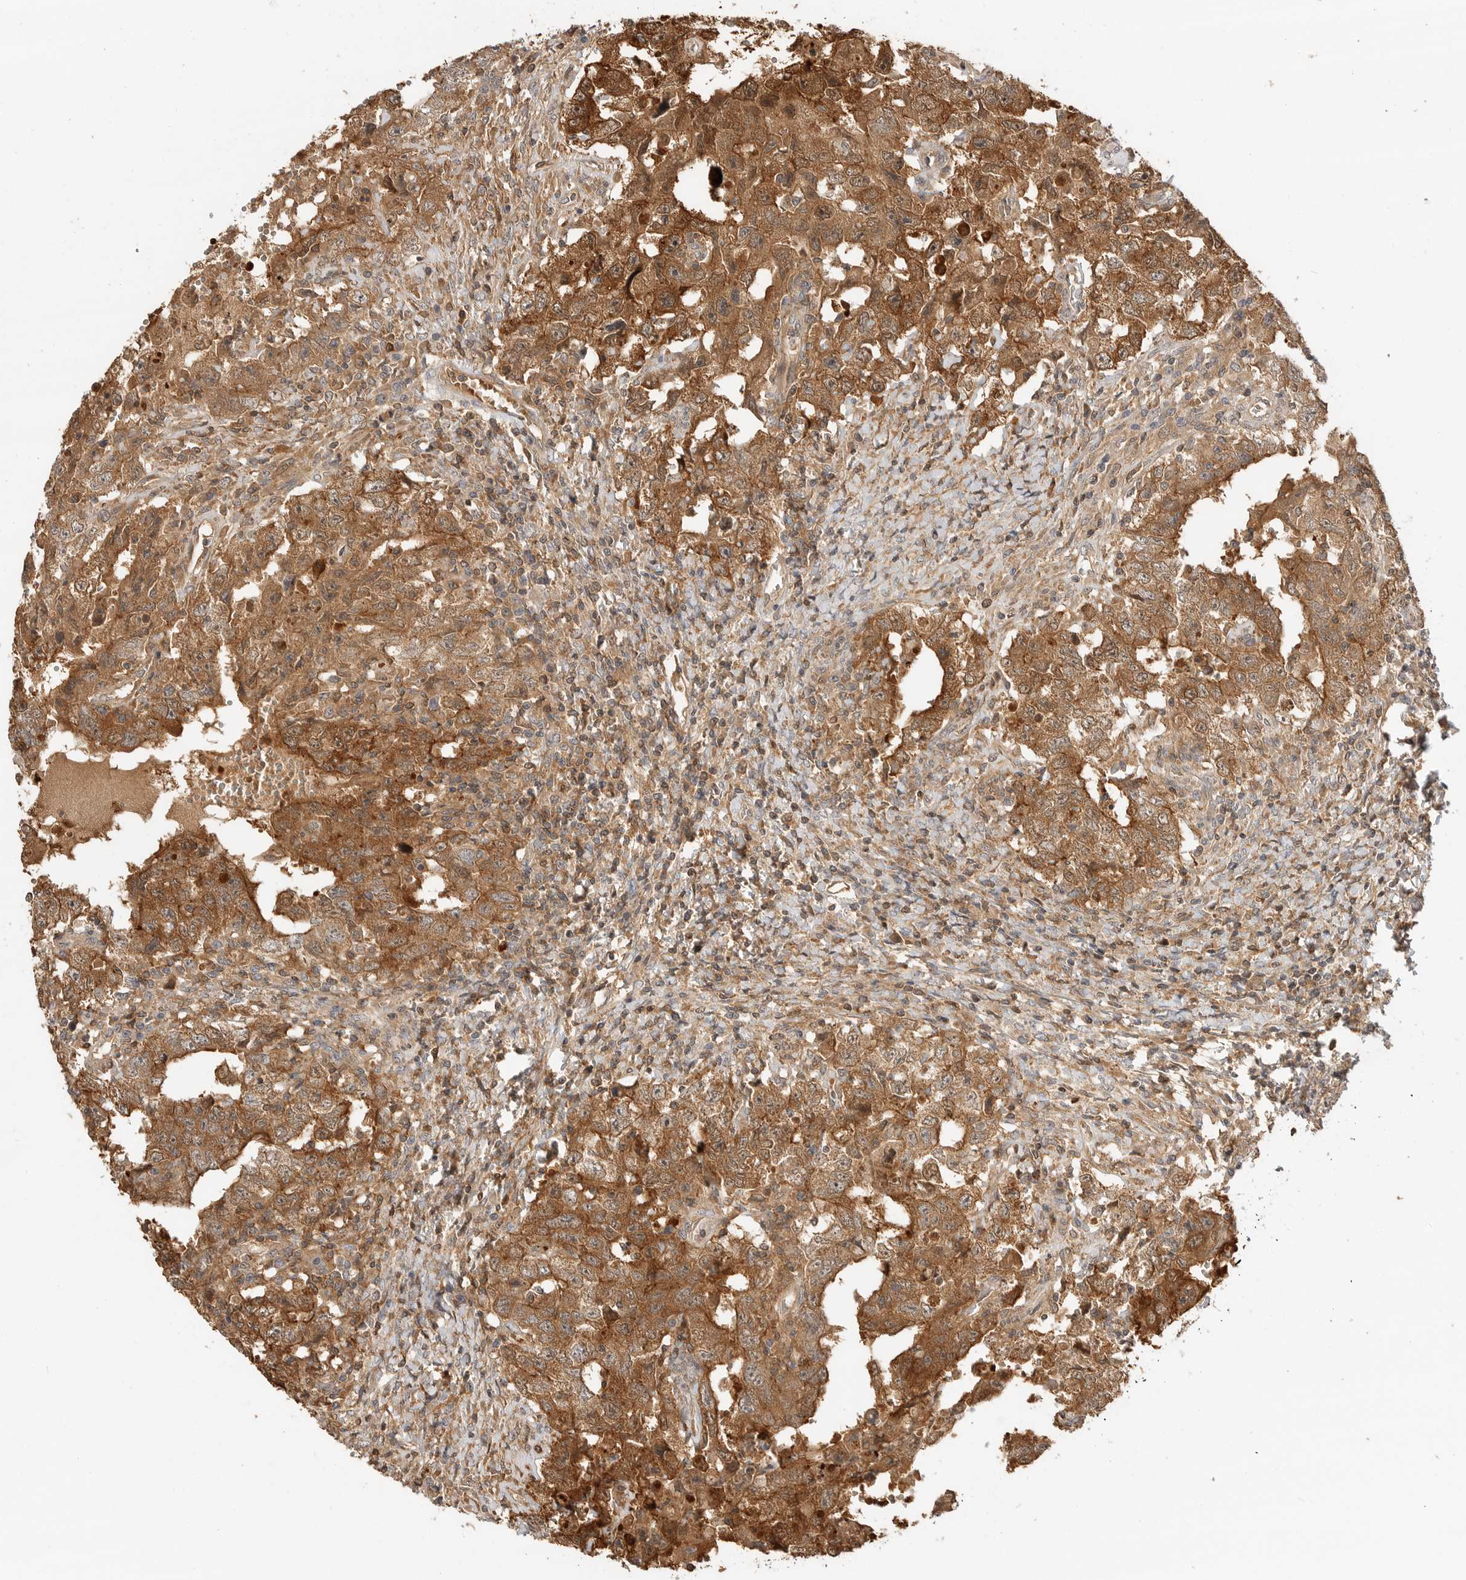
{"staining": {"intensity": "strong", "quantity": ">75%", "location": "cytoplasmic/membranous"}, "tissue": "testis cancer", "cell_type": "Tumor cells", "image_type": "cancer", "snomed": [{"axis": "morphology", "description": "Carcinoma, Embryonal, NOS"}, {"axis": "topography", "description": "Testis"}], "caption": "This histopathology image shows embryonal carcinoma (testis) stained with immunohistochemistry to label a protein in brown. The cytoplasmic/membranous of tumor cells show strong positivity for the protein. Nuclei are counter-stained blue.", "gene": "CLDN12", "patient": {"sex": "male", "age": 26}}